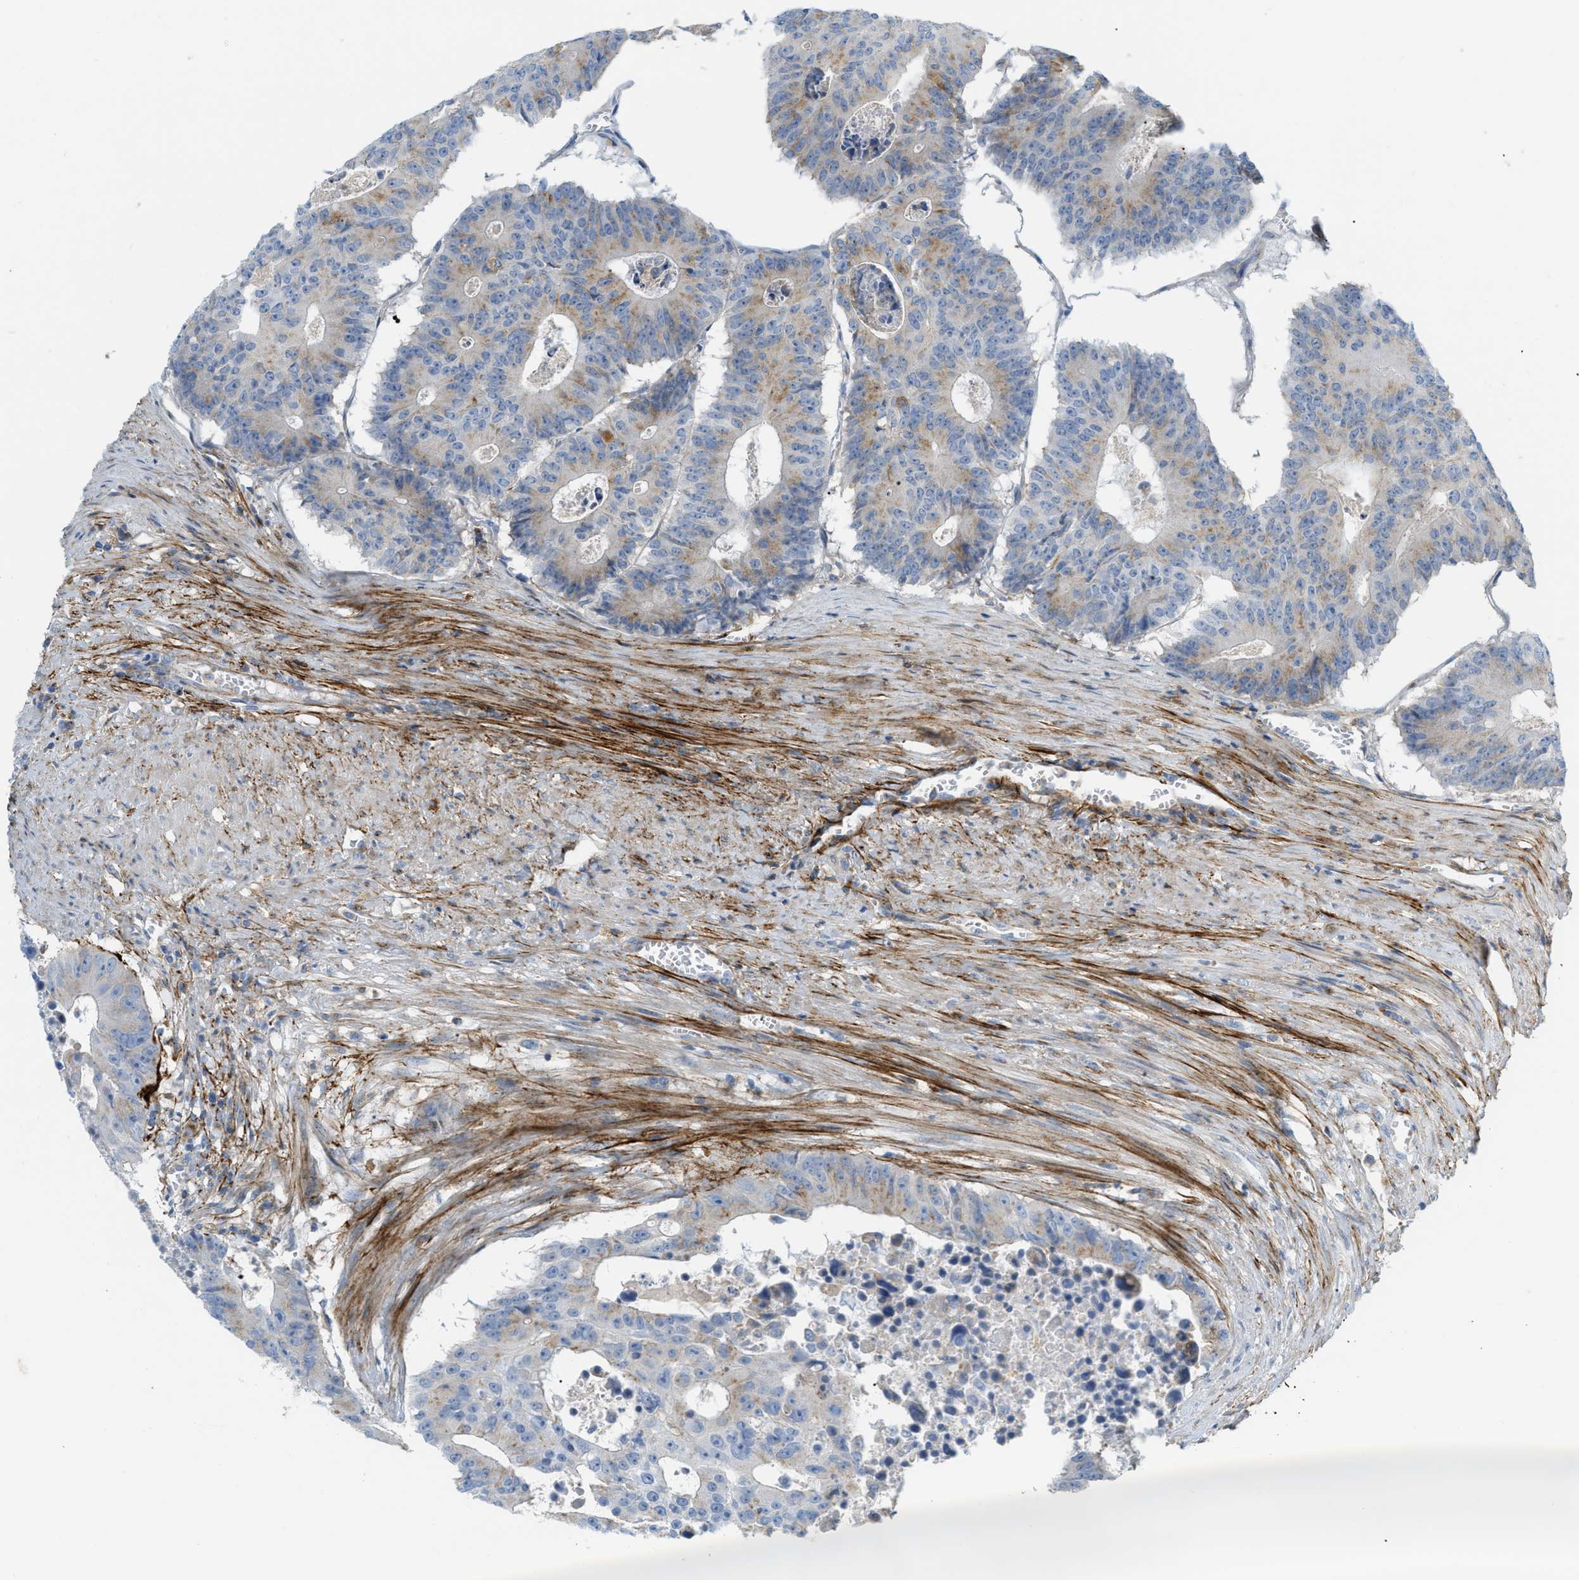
{"staining": {"intensity": "moderate", "quantity": "25%-75%", "location": "cytoplasmic/membranous"}, "tissue": "colorectal cancer", "cell_type": "Tumor cells", "image_type": "cancer", "snomed": [{"axis": "morphology", "description": "Adenocarcinoma, NOS"}, {"axis": "topography", "description": "Colon"}], "caption": "There is medium levels of moderate cytoplasmic/membranous positivity in tumor cells of colorectal cancer (adenocarcinoma), as demonstrated by immunohistochemical staining (brown color).", "gene": "LMBRD1", "patient": {"sex": "male", "age": 87}}